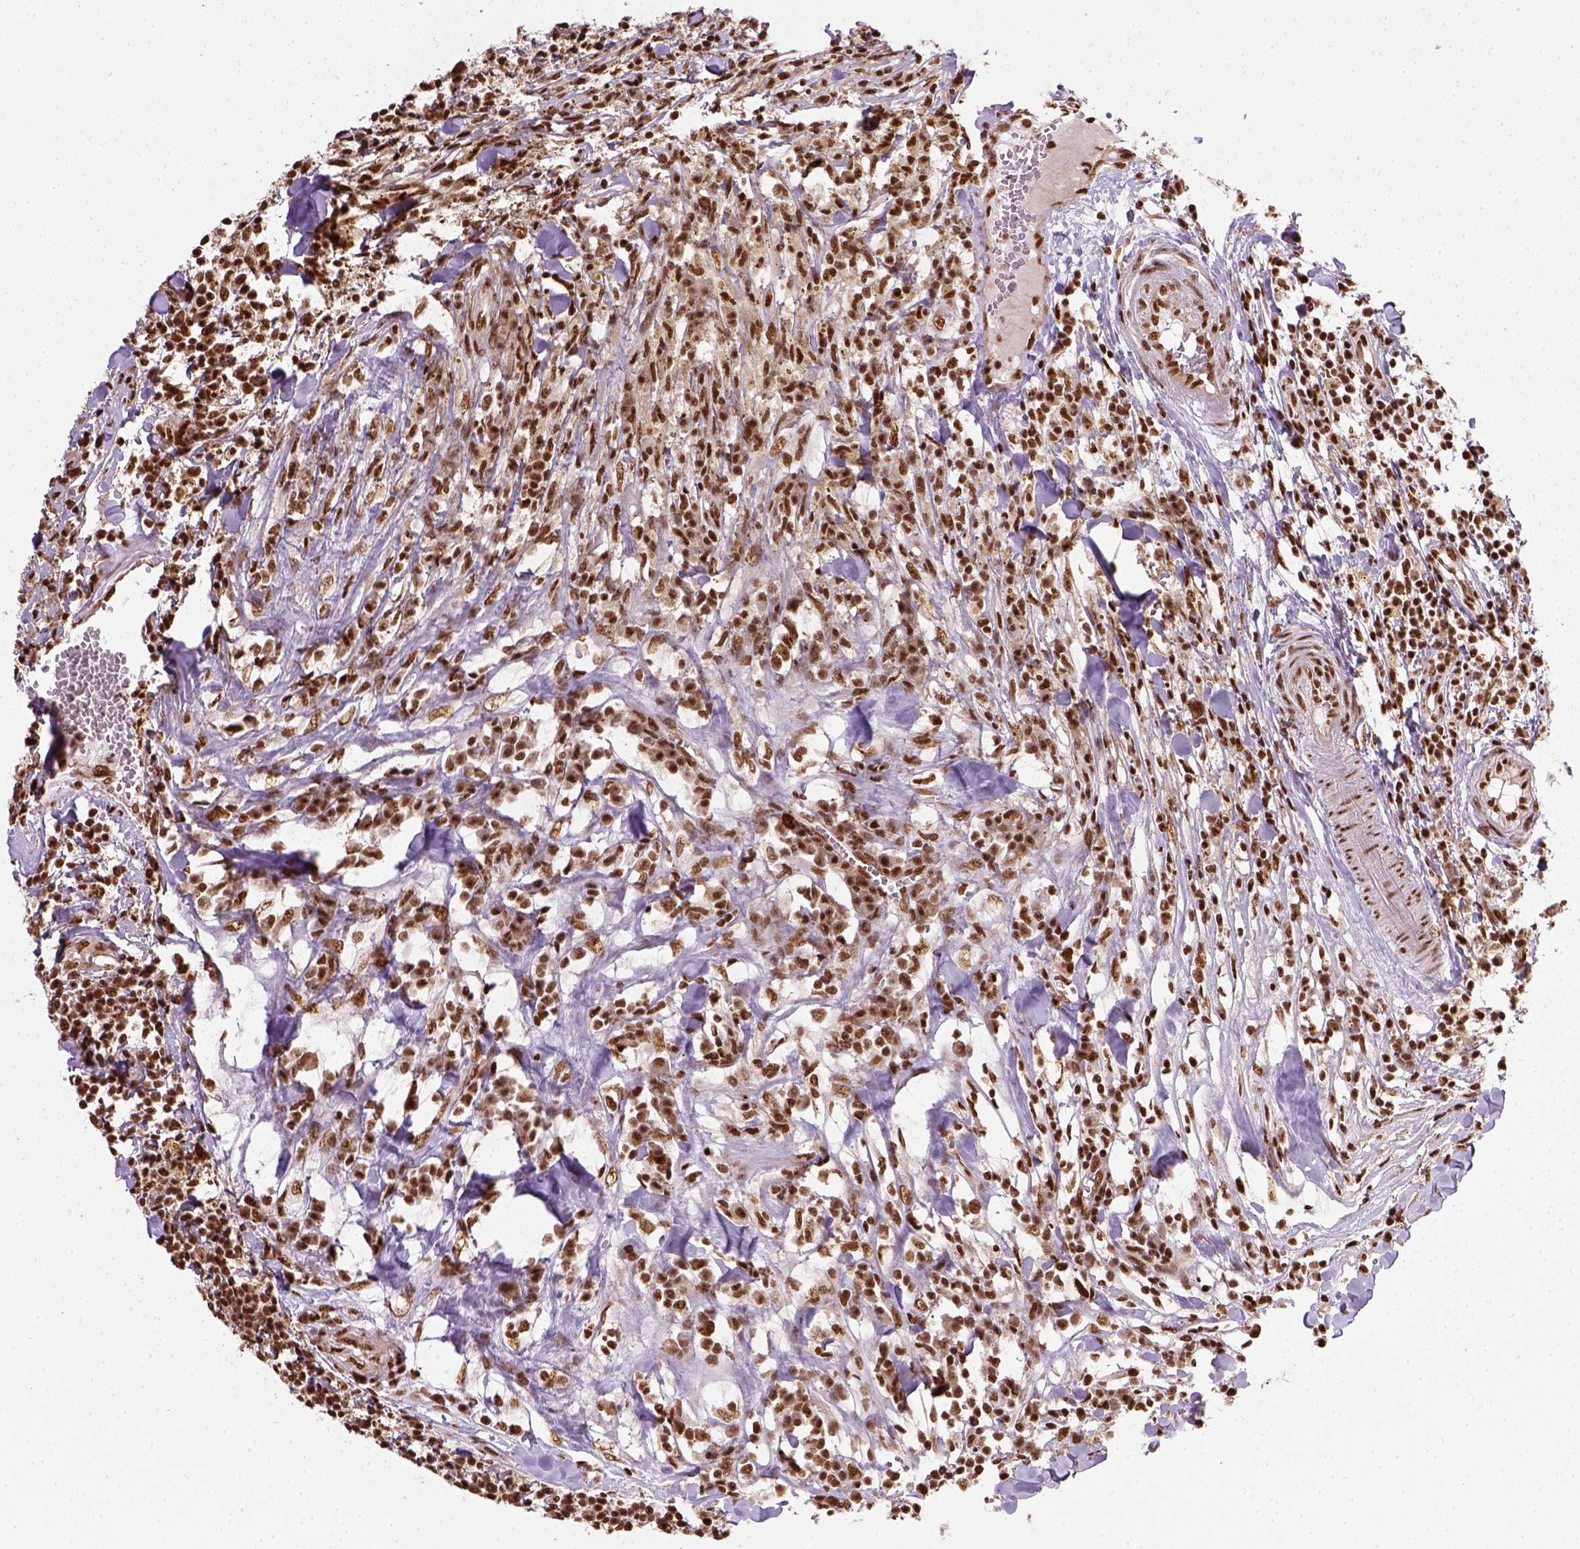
{"staining": {"intensity": "strong", "quantity": ">75%", "location": "nuclear"}, "tissue": "breast cancer", "cell_type": "Tumor cells", "image_type": "cancer", "snomed": [{"axis": "morphology", "description": "Duct carcinoma"}, {"axis": "topography", "description": "Breast"}], "caption": "Intraductal carcinoma (breast) stained with DAB (3,3'-diaminobenzidine) immunohistochemistry demonstrates high levels of strong nuclear expression in about >75% of tumor cells.", "gene": "CCAR1", "patient": {"sex": "female", "age": 30}}